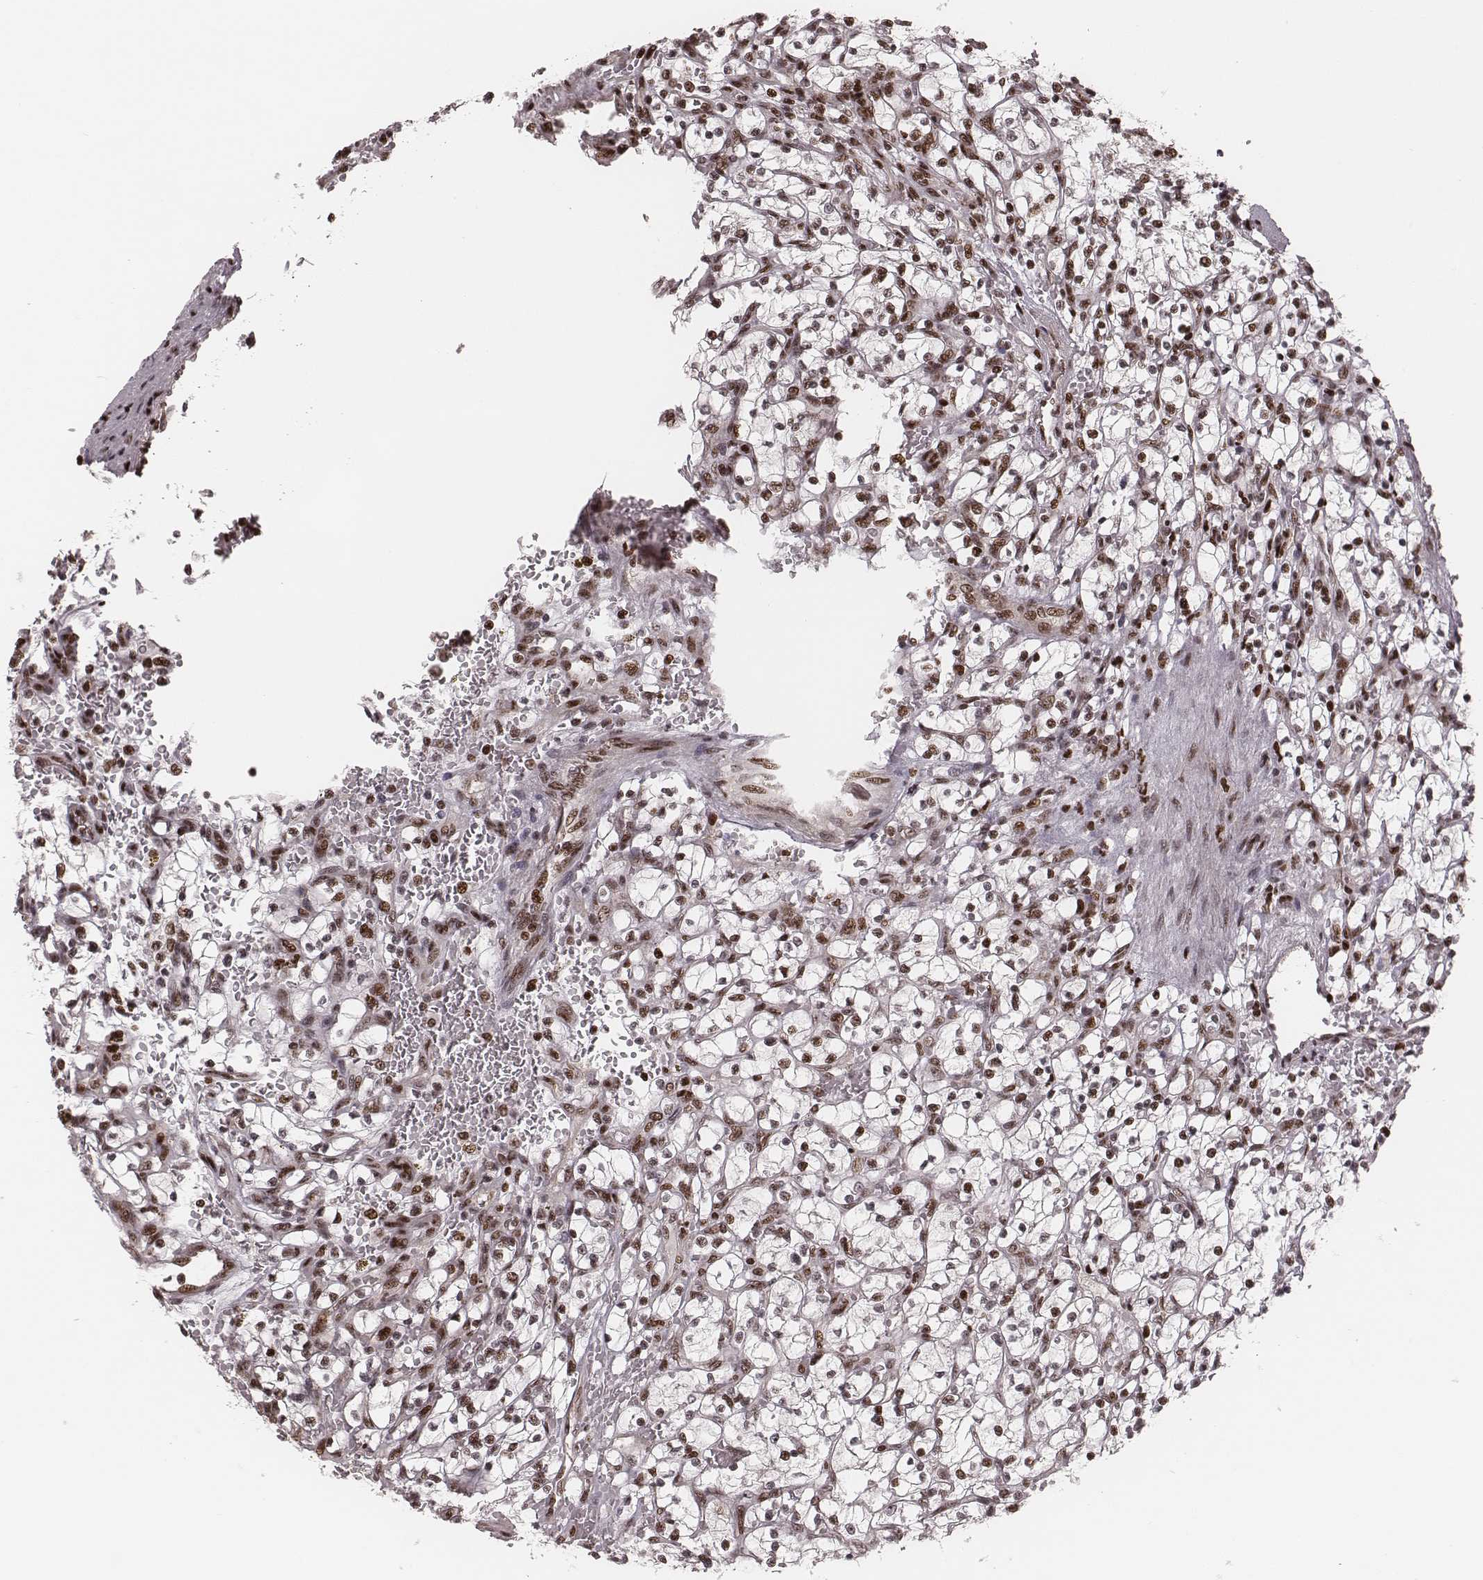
{"staining": {"intensity": "weak", "quantity": "25%-75%", "location": "nuclear"}, "tissue": "renal cancer", "cell_type": "Tumor cells", "image_type": "cancer", "snomed": [{"axis": "morphology", "description": "Adenocarcinoma, NOS"}, {"axis": "topography", "description": "Kidney"}], "caption": "The histopathology image shows staining of renal adenocarcinoma, revealing weak nuclear protein staining (brown color) within tumor cells. Nuclei are stained in blue.", "gene": "VRK3", "patient": {"sex": "female", "age": 64}}